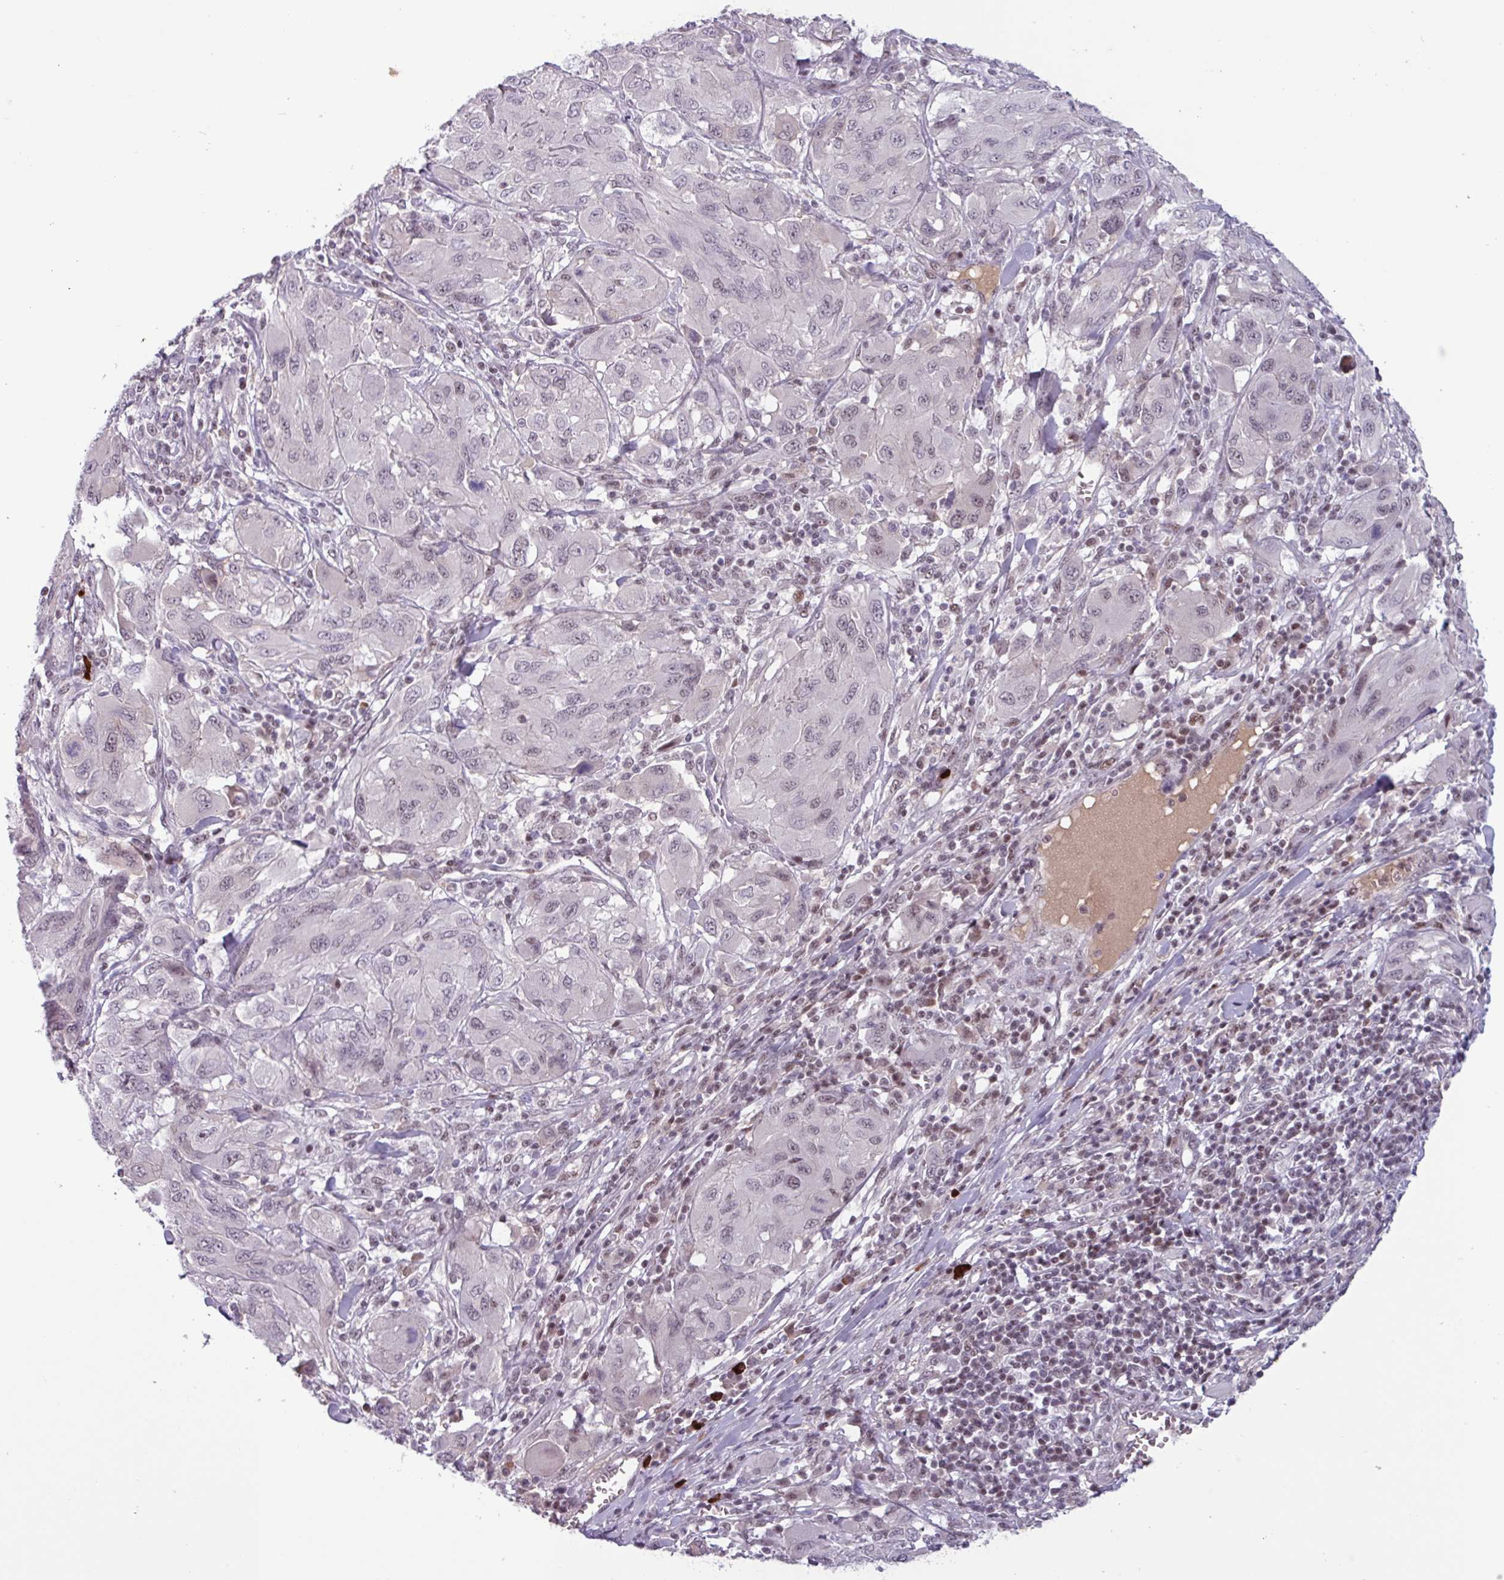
{"staining": {"intensity": "negative", "quantity": "none", "location": "none"}, "tissue": "melanoma", "cell_type": "Tumor cells", "image_type": "cancer", "snomed": [{"axis": "morphology", "description": "Malignant melanoma, NOS"}, {"axis": "topography", "description": "Skin"}], "caption": "The IHC photomicrograph has no significant positivity in tumor cells of malignant melanoma tissue.", "gene": "ZNF575", "patient": {"sex": "female", "age": 91}}